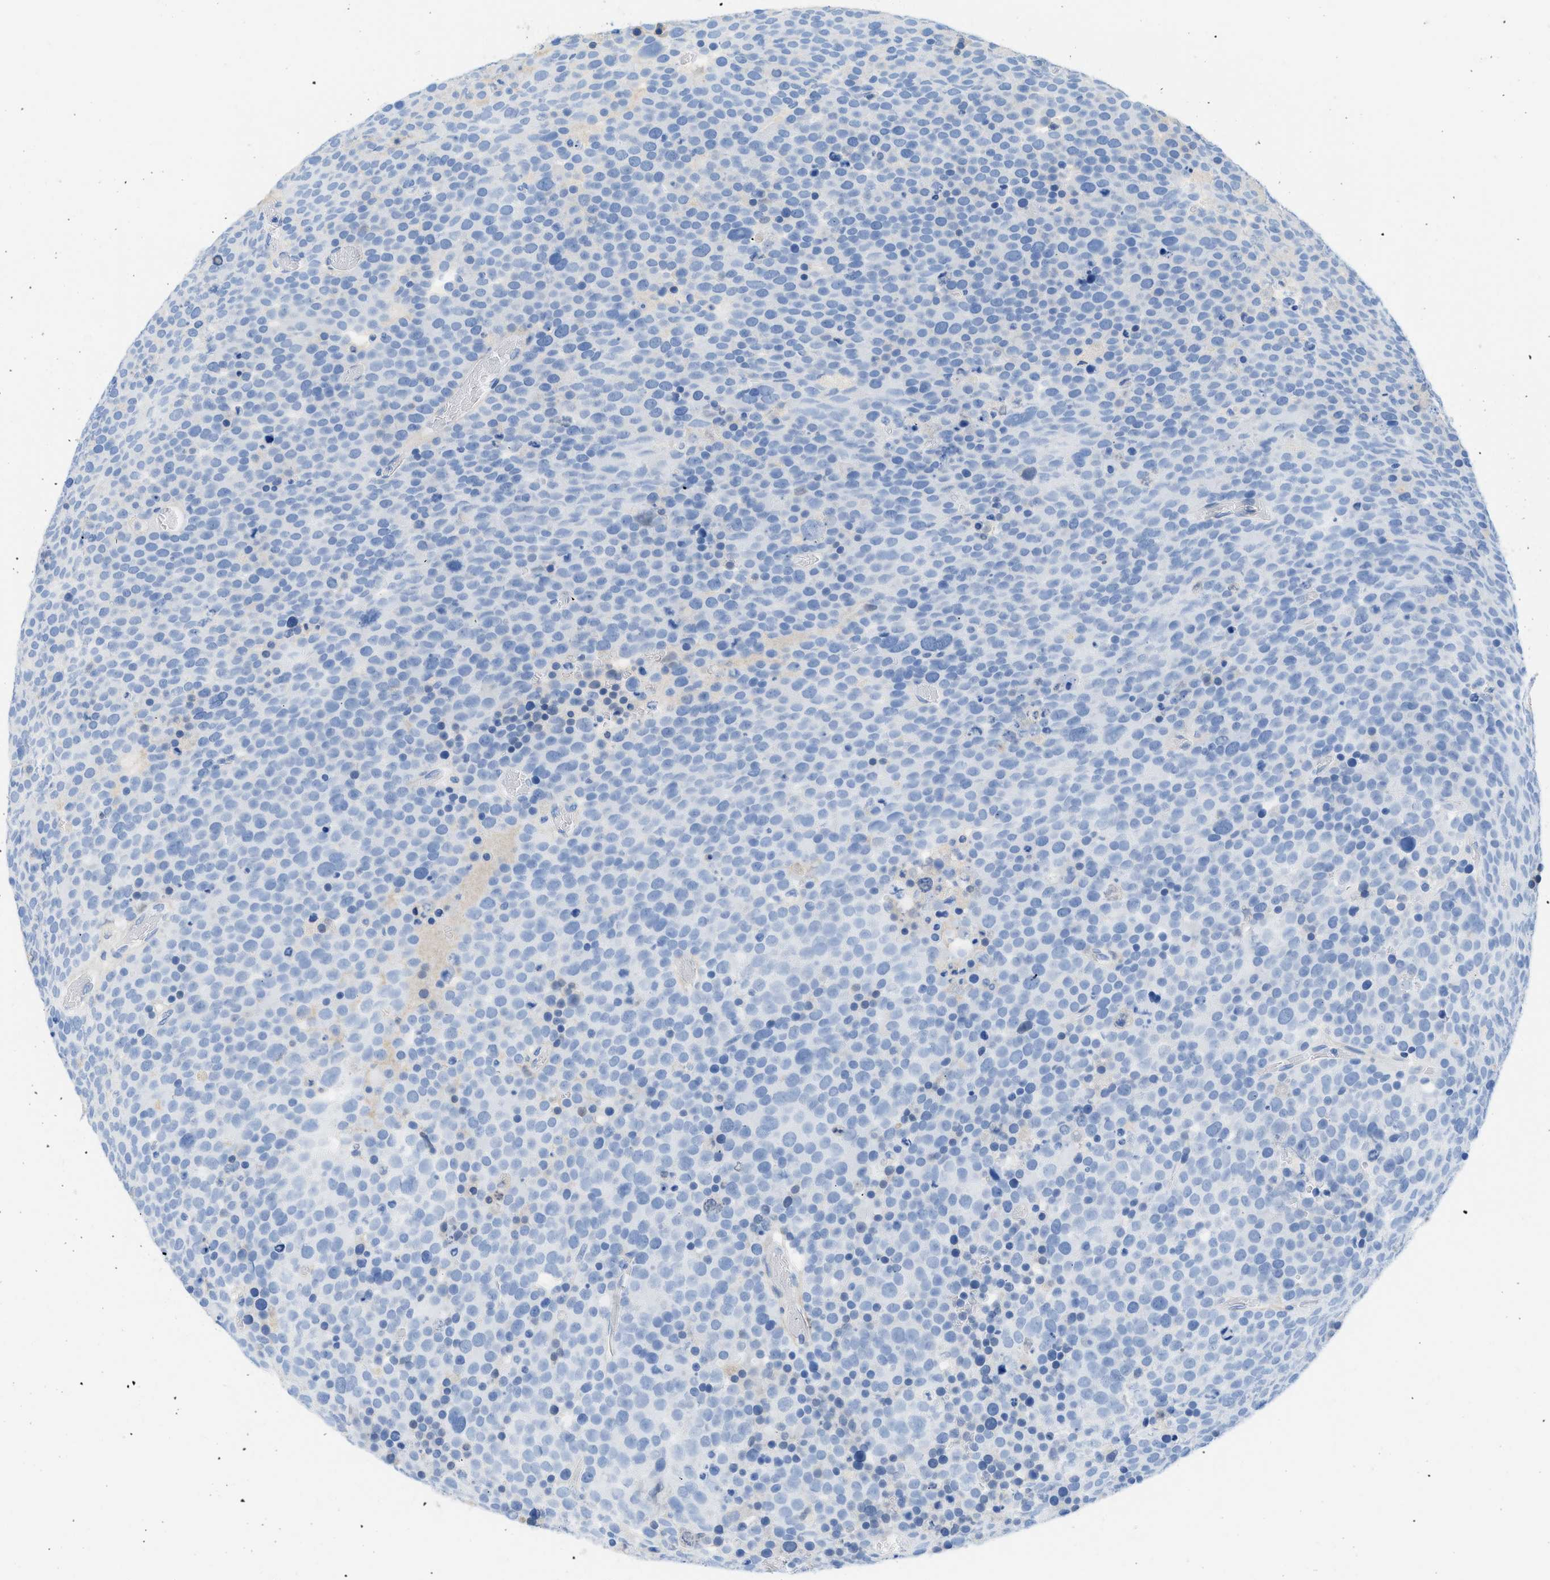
{"staining": {"intensity": "negative", "quantity": "none", "location": "none"}, "tissue": "testis cancer", "cell_type": "Tumor cells", "image_type": "cancer", "snomed": [{"axis": "morphology", "description": "Seminoma, NOS"}, {"axis": "topography", "description": "Testis"}], "caption": "Protein analysis of seminoma (testis) shows no significant staining in tumor cells.", "gene": "COL3A1", "patient": {"sex": "male", "age": 71}}